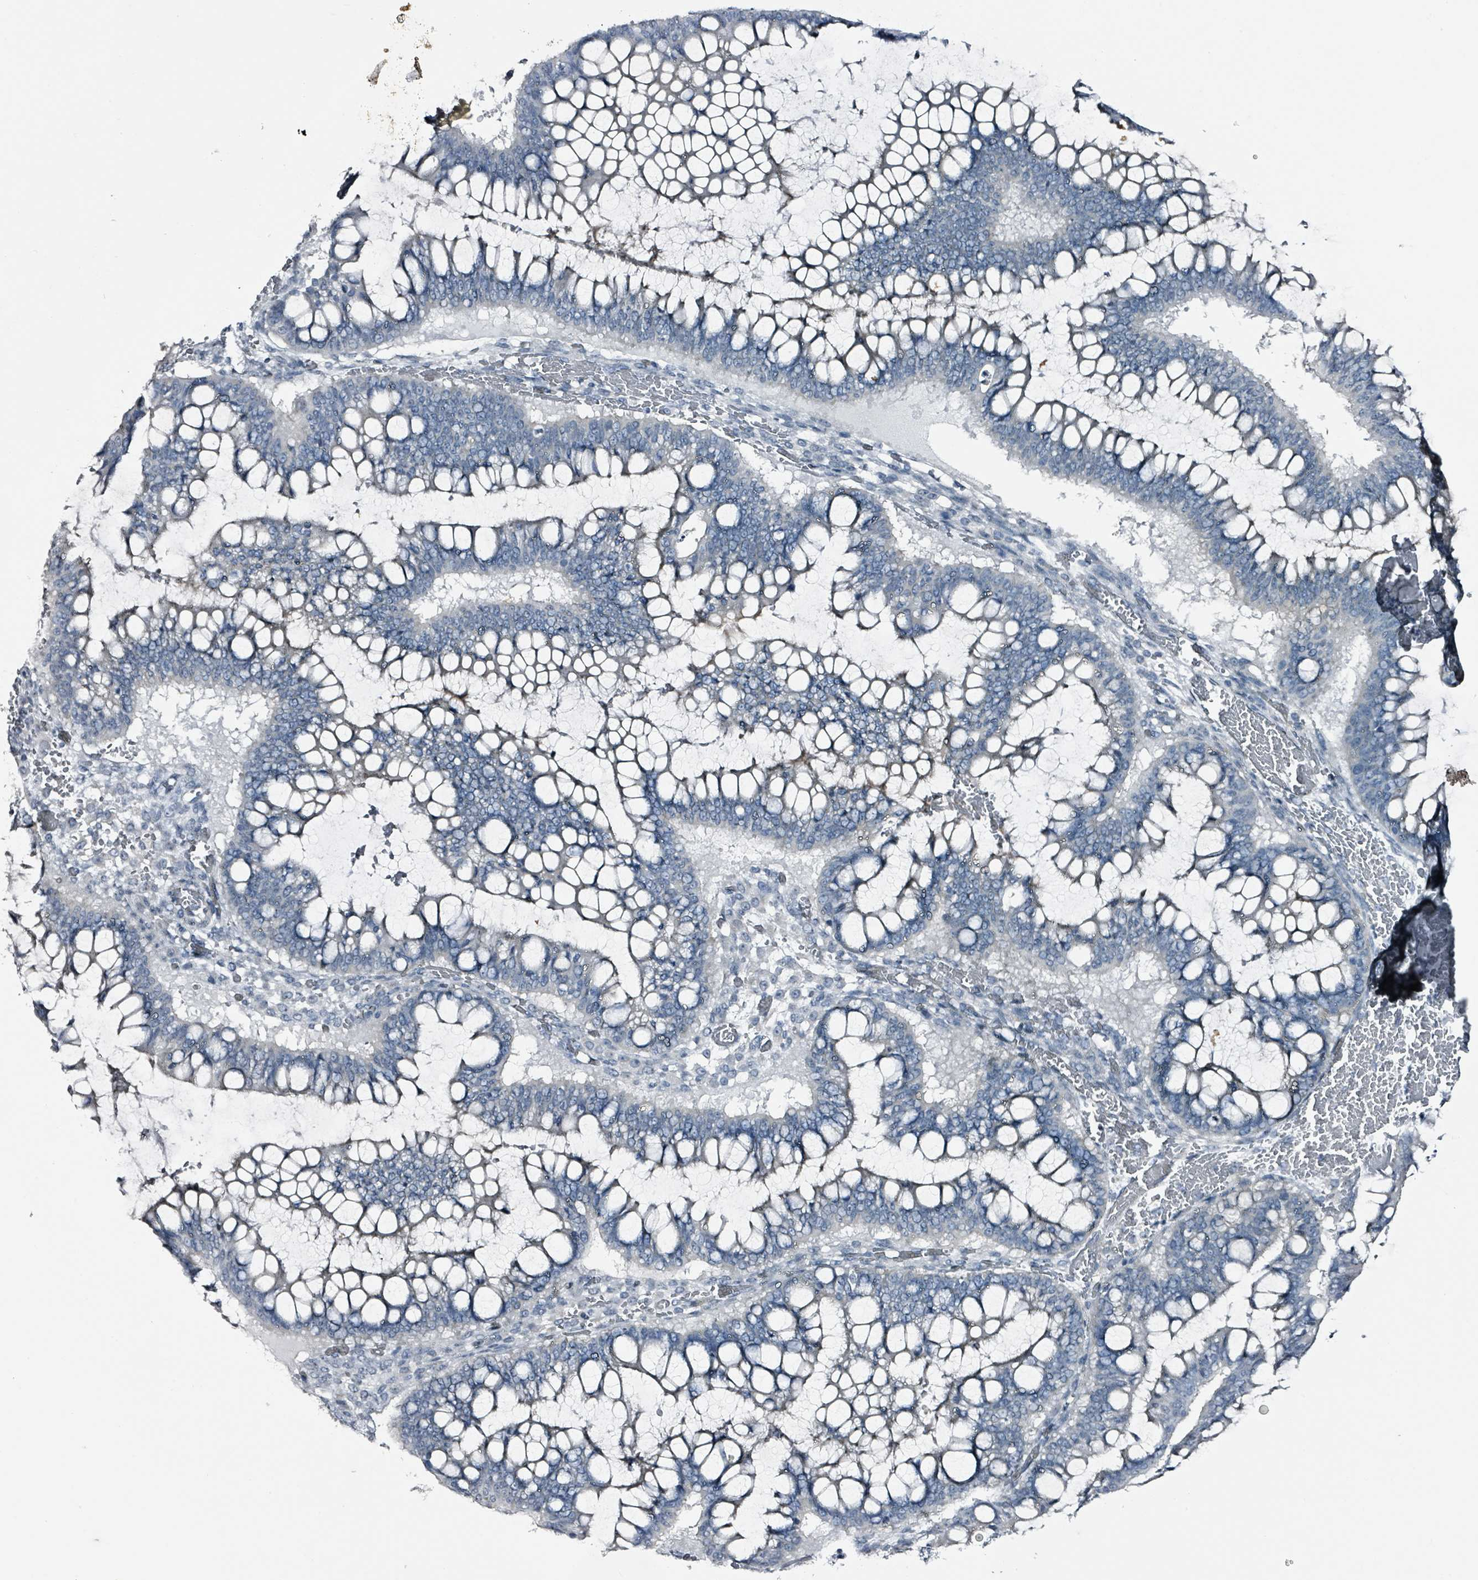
{"staining": {"intensity": "negative", "quantity": "none", "location": "none"}, "tissue": "ovarian cancer", "cell_type": "Tumor cells", "image_type": "cancer", "snomed": [{"axis": "morphology", "description": "Cystadenocarcinoma, mucinous, NOS"}, {"axis": "topography", "description": "Ovary"}], "caption": "Tumor cells are negative for brown protein staining in ovarian mucinous cystadenocarcinoma.", "gene": "CA9", "patient": {"sex": "female", "age": 73}}